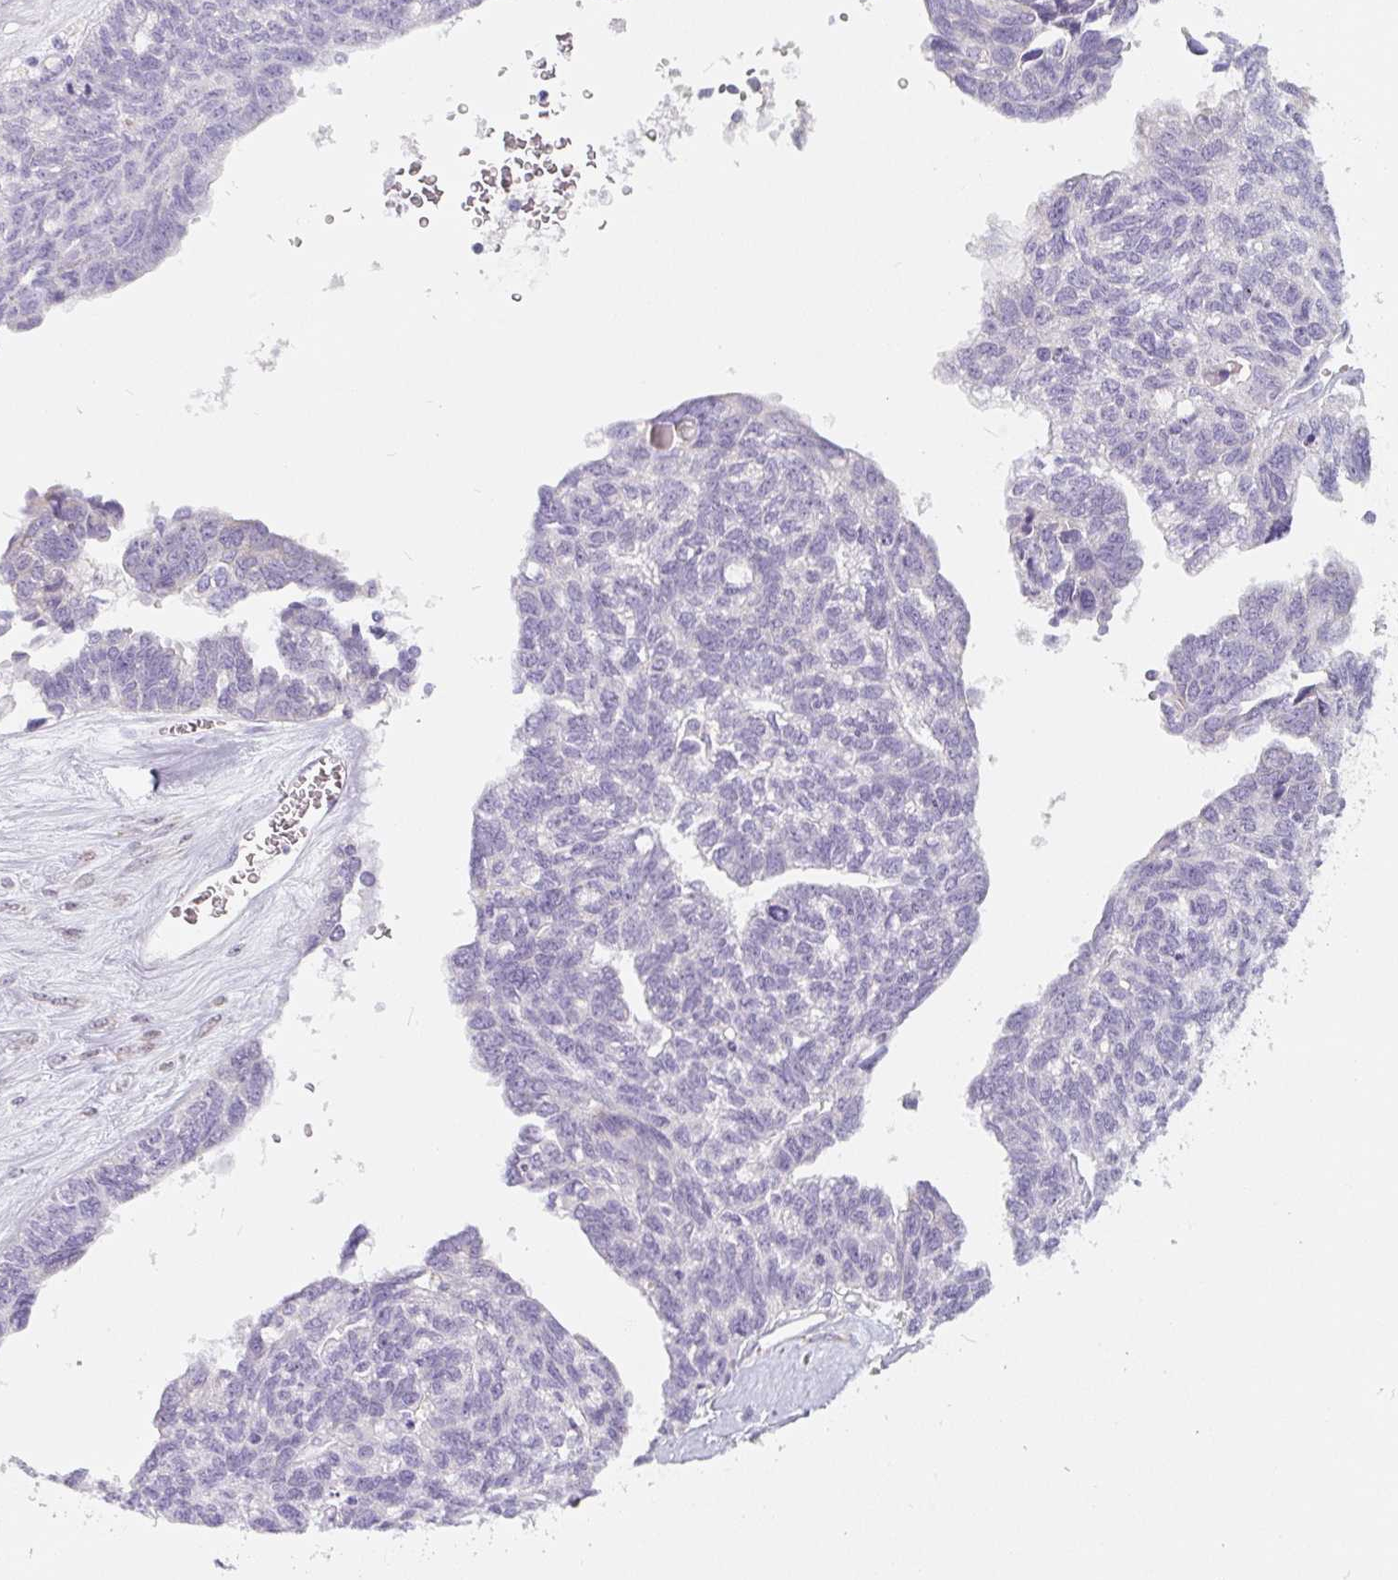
{"staining": {"intensity": "negative", "quantity": "none", "location": "none"}, "tissue": "ovarian cancer", "cell_type": "Tumor cells", "image_type": "cancer", "snomed": [{"axis": "morphology", "description": "Cystadenocarcinoma, serous, NOS"}, {"axis": "topography", "description": "Ovary"}], "caption": "DAB immunohistochemical staining of ovarian cancer (serous cystadenocarcinoma) reveals no significant expression in tumor cells. (Immunohistochemistry (ihc), brightfield microscopy, high magnification).", "gene": "PWWP3B", "patient": {"sex": "female", "age": 79}}